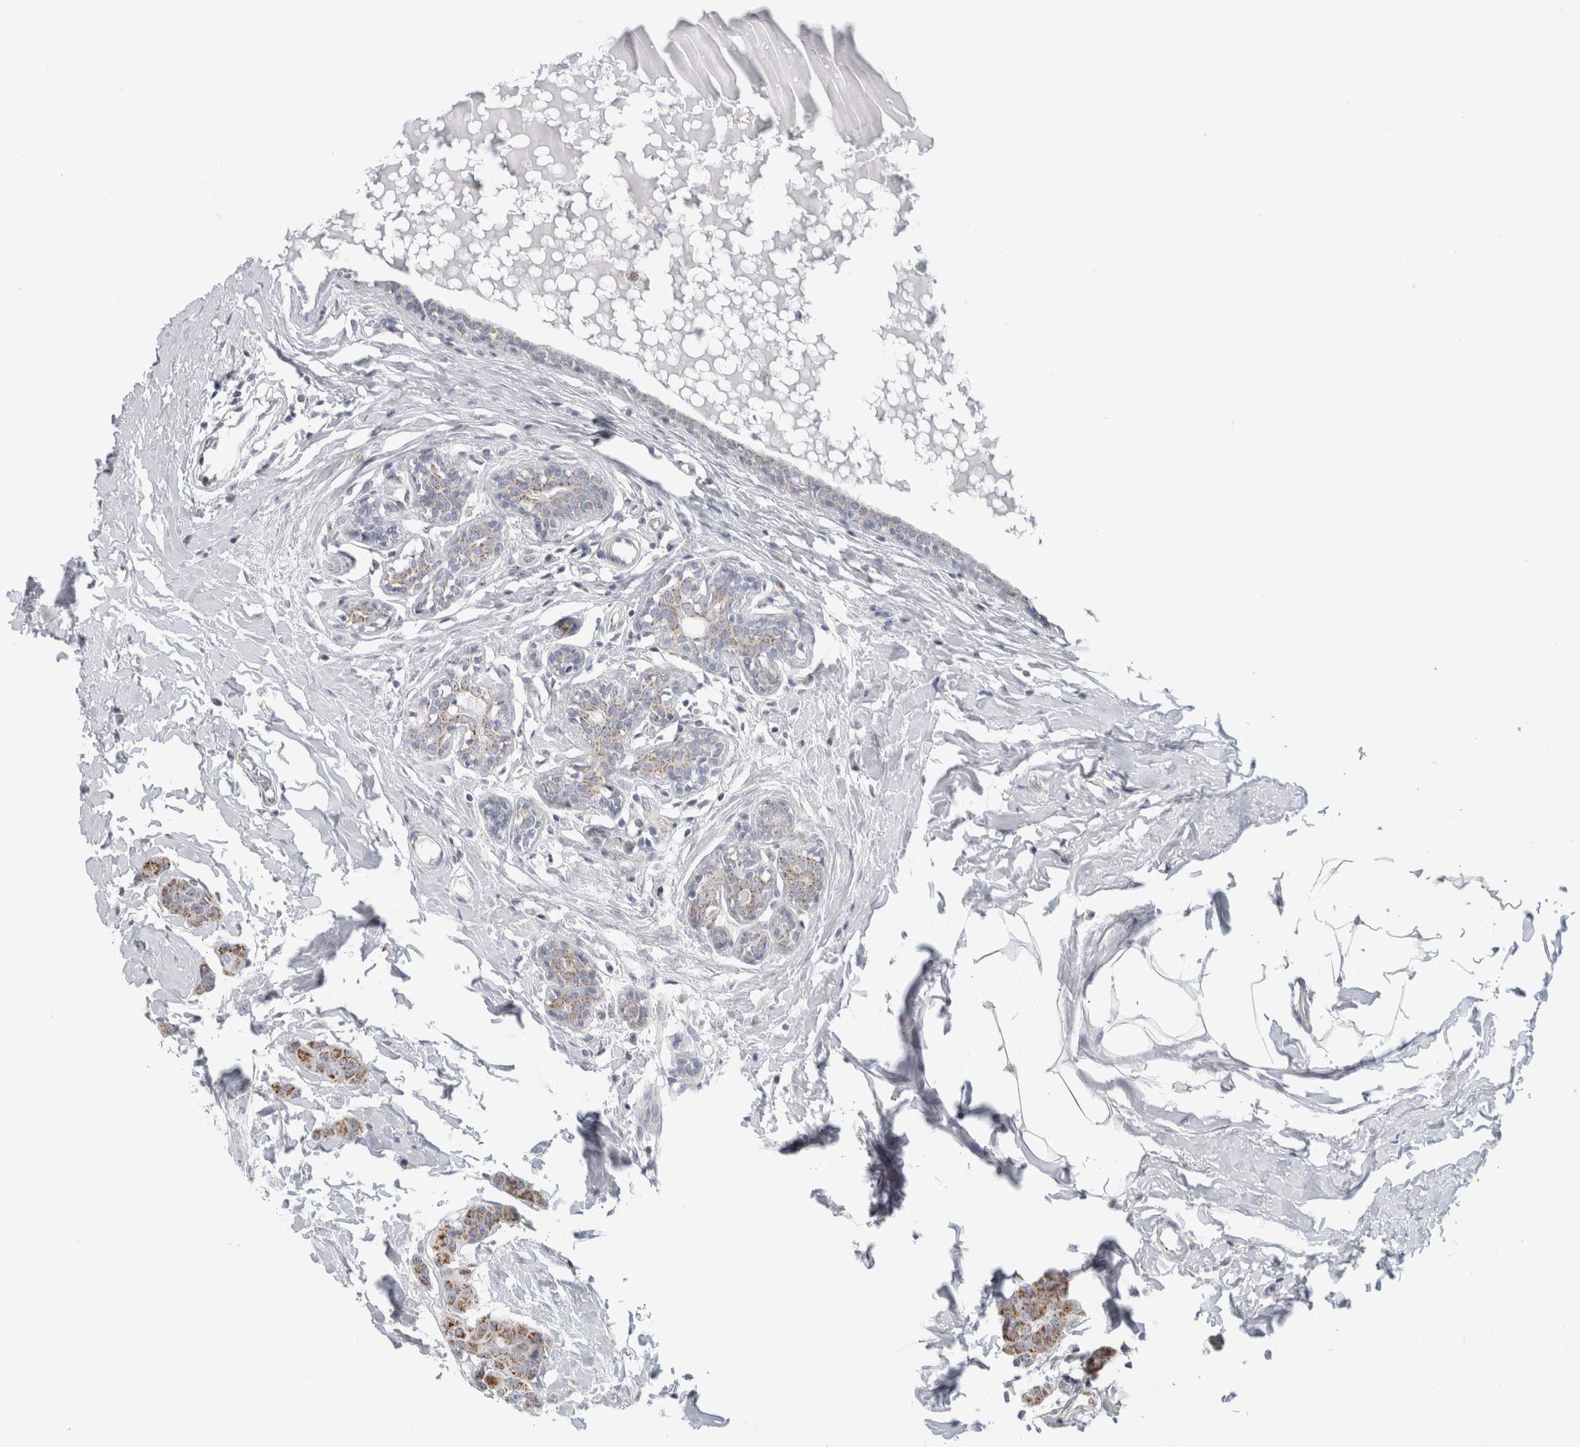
{"staining": {"intensity": "moderate", "quantity": "25%-75%", "location": "cytoplasmic/membranous"}, "tissue": "breast cancer", "cell_type": "Tumor cells", "image_type": "cancer", "snomed": [{"axis": "morphology", "description": "Normal tissue, NOS"}, {"axis": "morphology", "description": "Duct carcinoma"}, {"axis": "topography", "description": "Breast"}], "caption": "IHC micrograph of human breast cancer (intraductal carcinoma) stained for a protein (brown), which shows medium levels of moderate cytoplasmic/membranous positivity in approximately 25%-75% of tumor cells.", "gene": "FAHD1", "patient": {"sex": "female", "age": 40}}